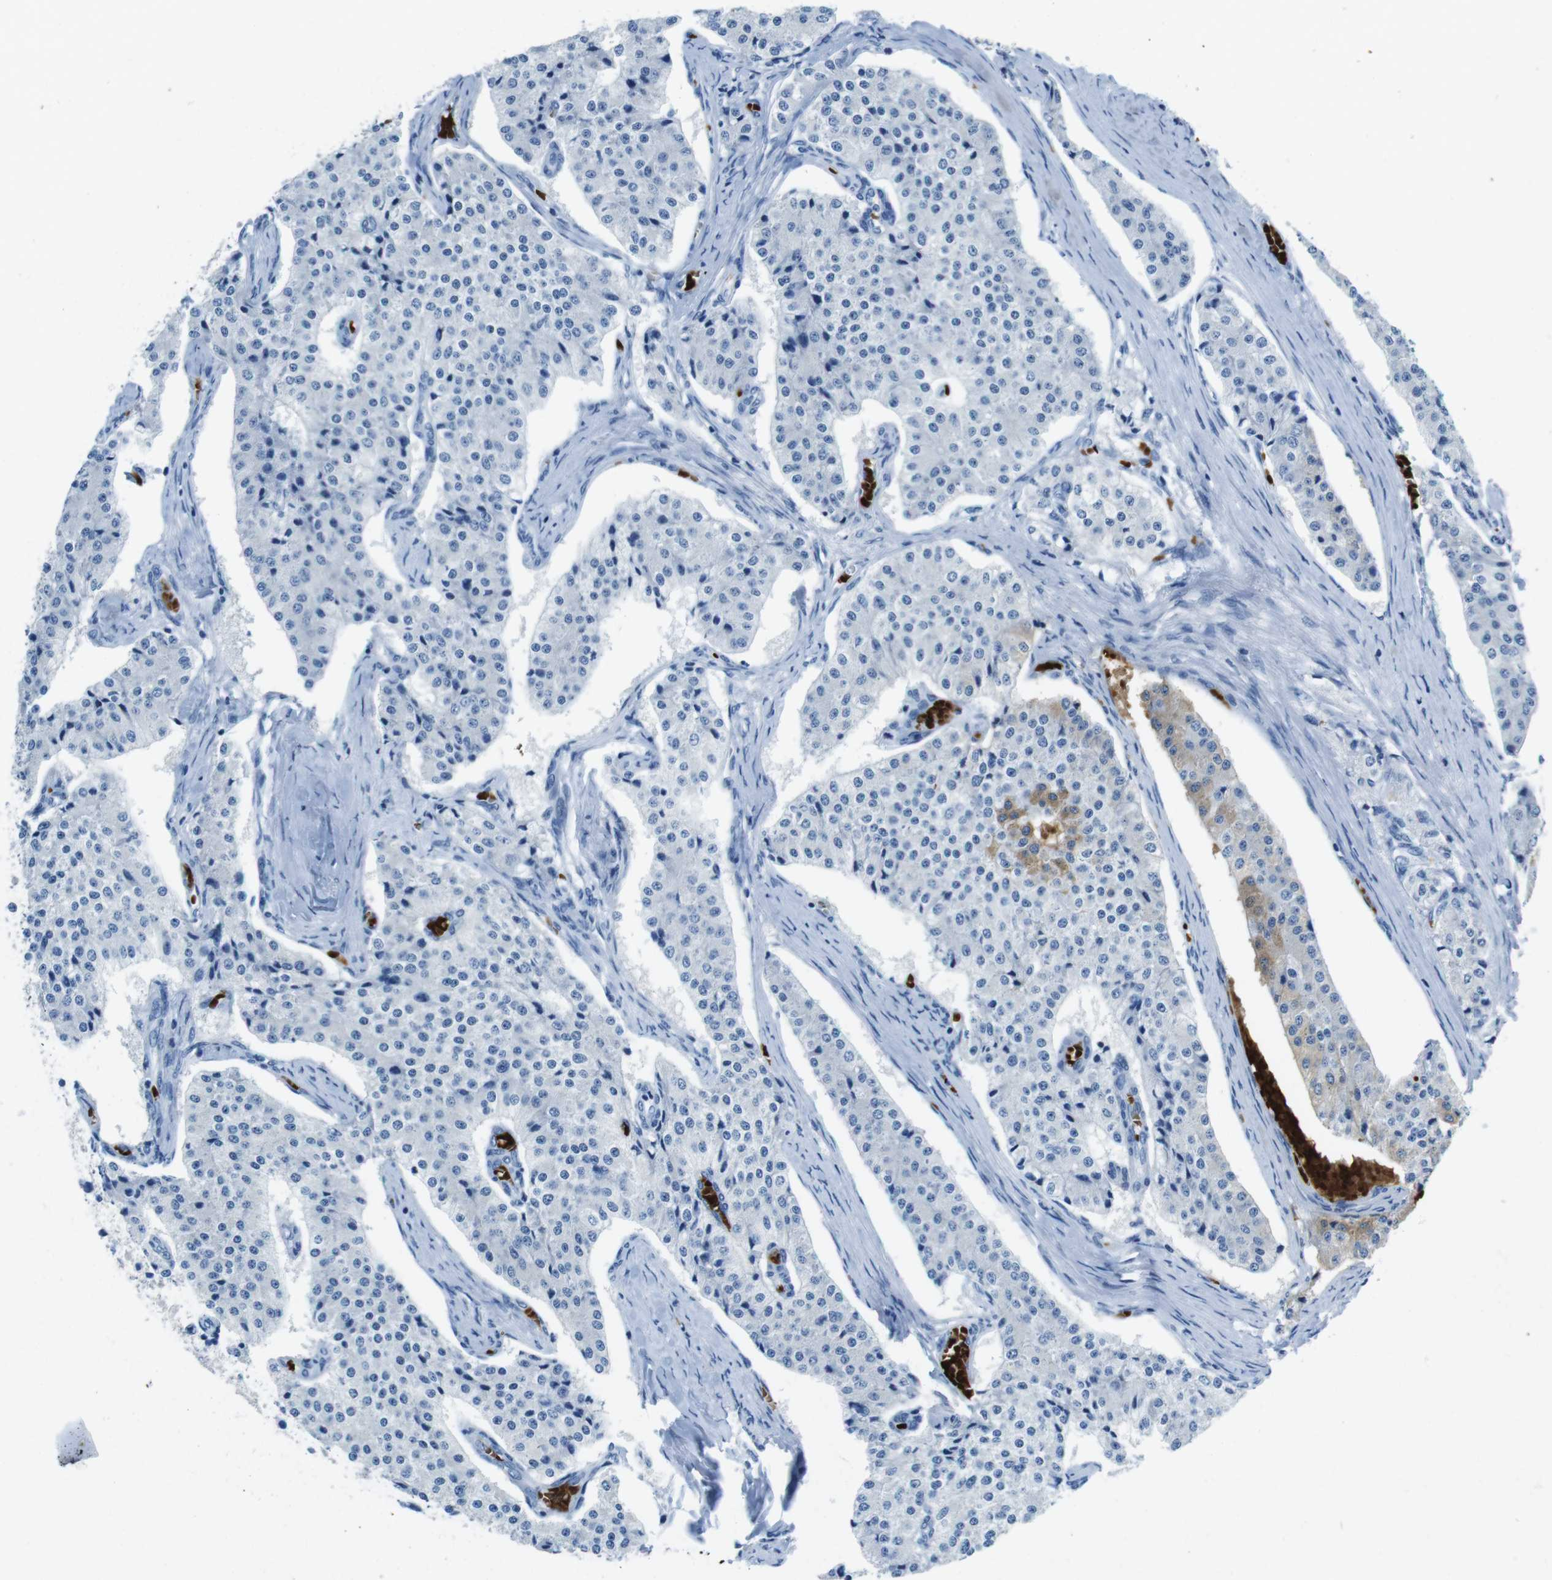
{"staining": {"intensity": "moderate", "quantity": "<25%", "location": "cytoplasmic/membranous"}, "tissue": "carcinoid", "cell_type": "Tumor cells", "image_type": "cancer", "snomed": [{"axis": "morphology", "description": "Carcinoid, malignant, NOS"}, {"axis": "topography", "description": "Colon"}], "caption": "Moderate cytoplasmic/membranous protein expression is seen in about <25% of tumor cells in carcinoid.", "gene": "TFAP2C", "patient": {"sex": "female", "age": 52}}